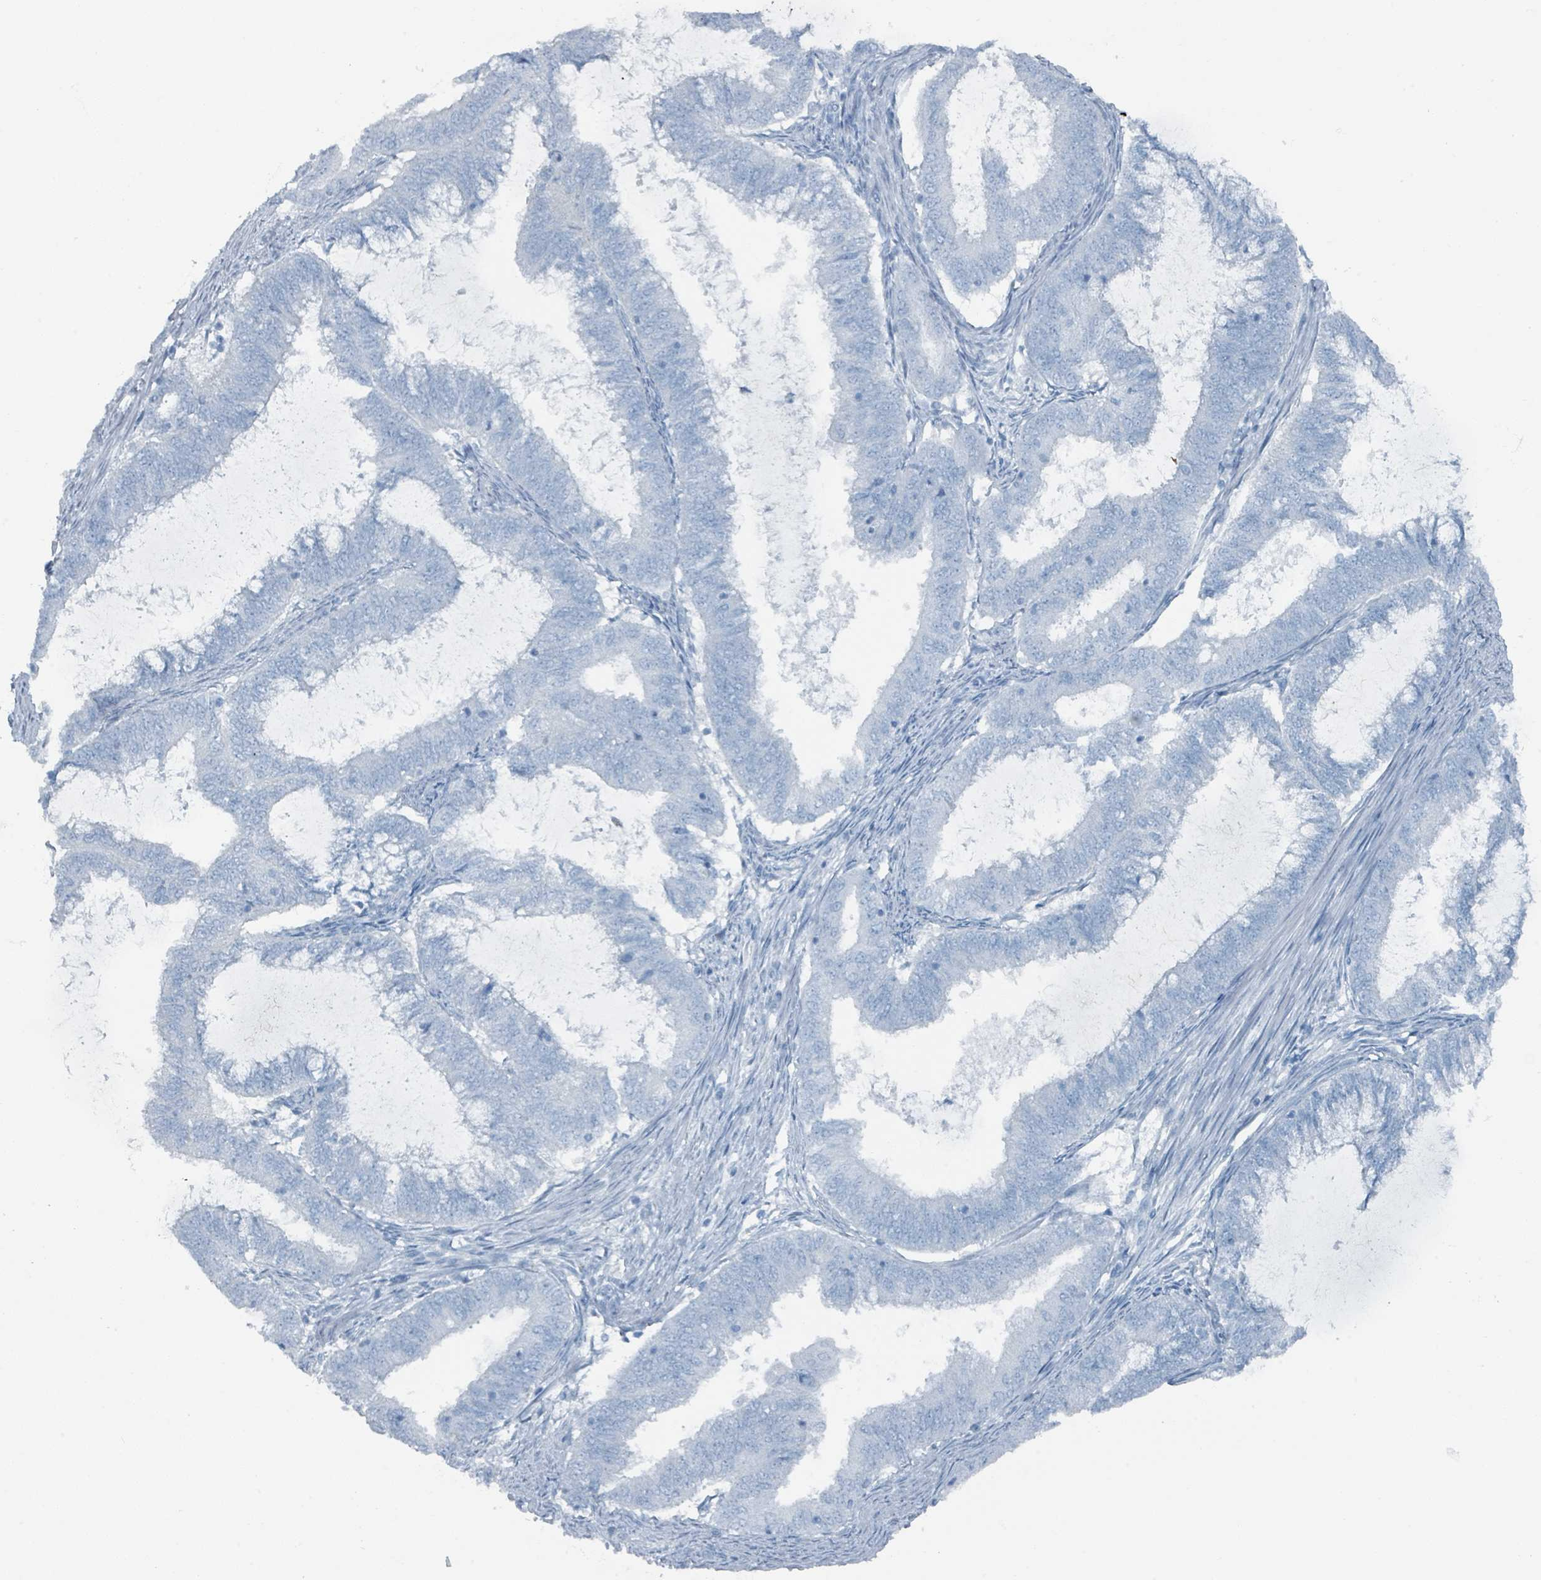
{"staining": {"intensity": "negative", "quantity": "none", "location": "none"}, "tissue": "endometrial cancer", "cell_type": "Tumor cells", "image_type": "cancer", "snomed": [{"axis": "morphology", "description": "Adenocarcinoma, NOS"}, {"axis": "topography", "description": "Endometrium"}], "caption": "The immunohistochemistry photomicrograph has no significant positivity in tumor cells of adenocarcinoma (endometrial) tissue.", "gene": "GAMT", "patient": {"sex": "female", "age": 51}}